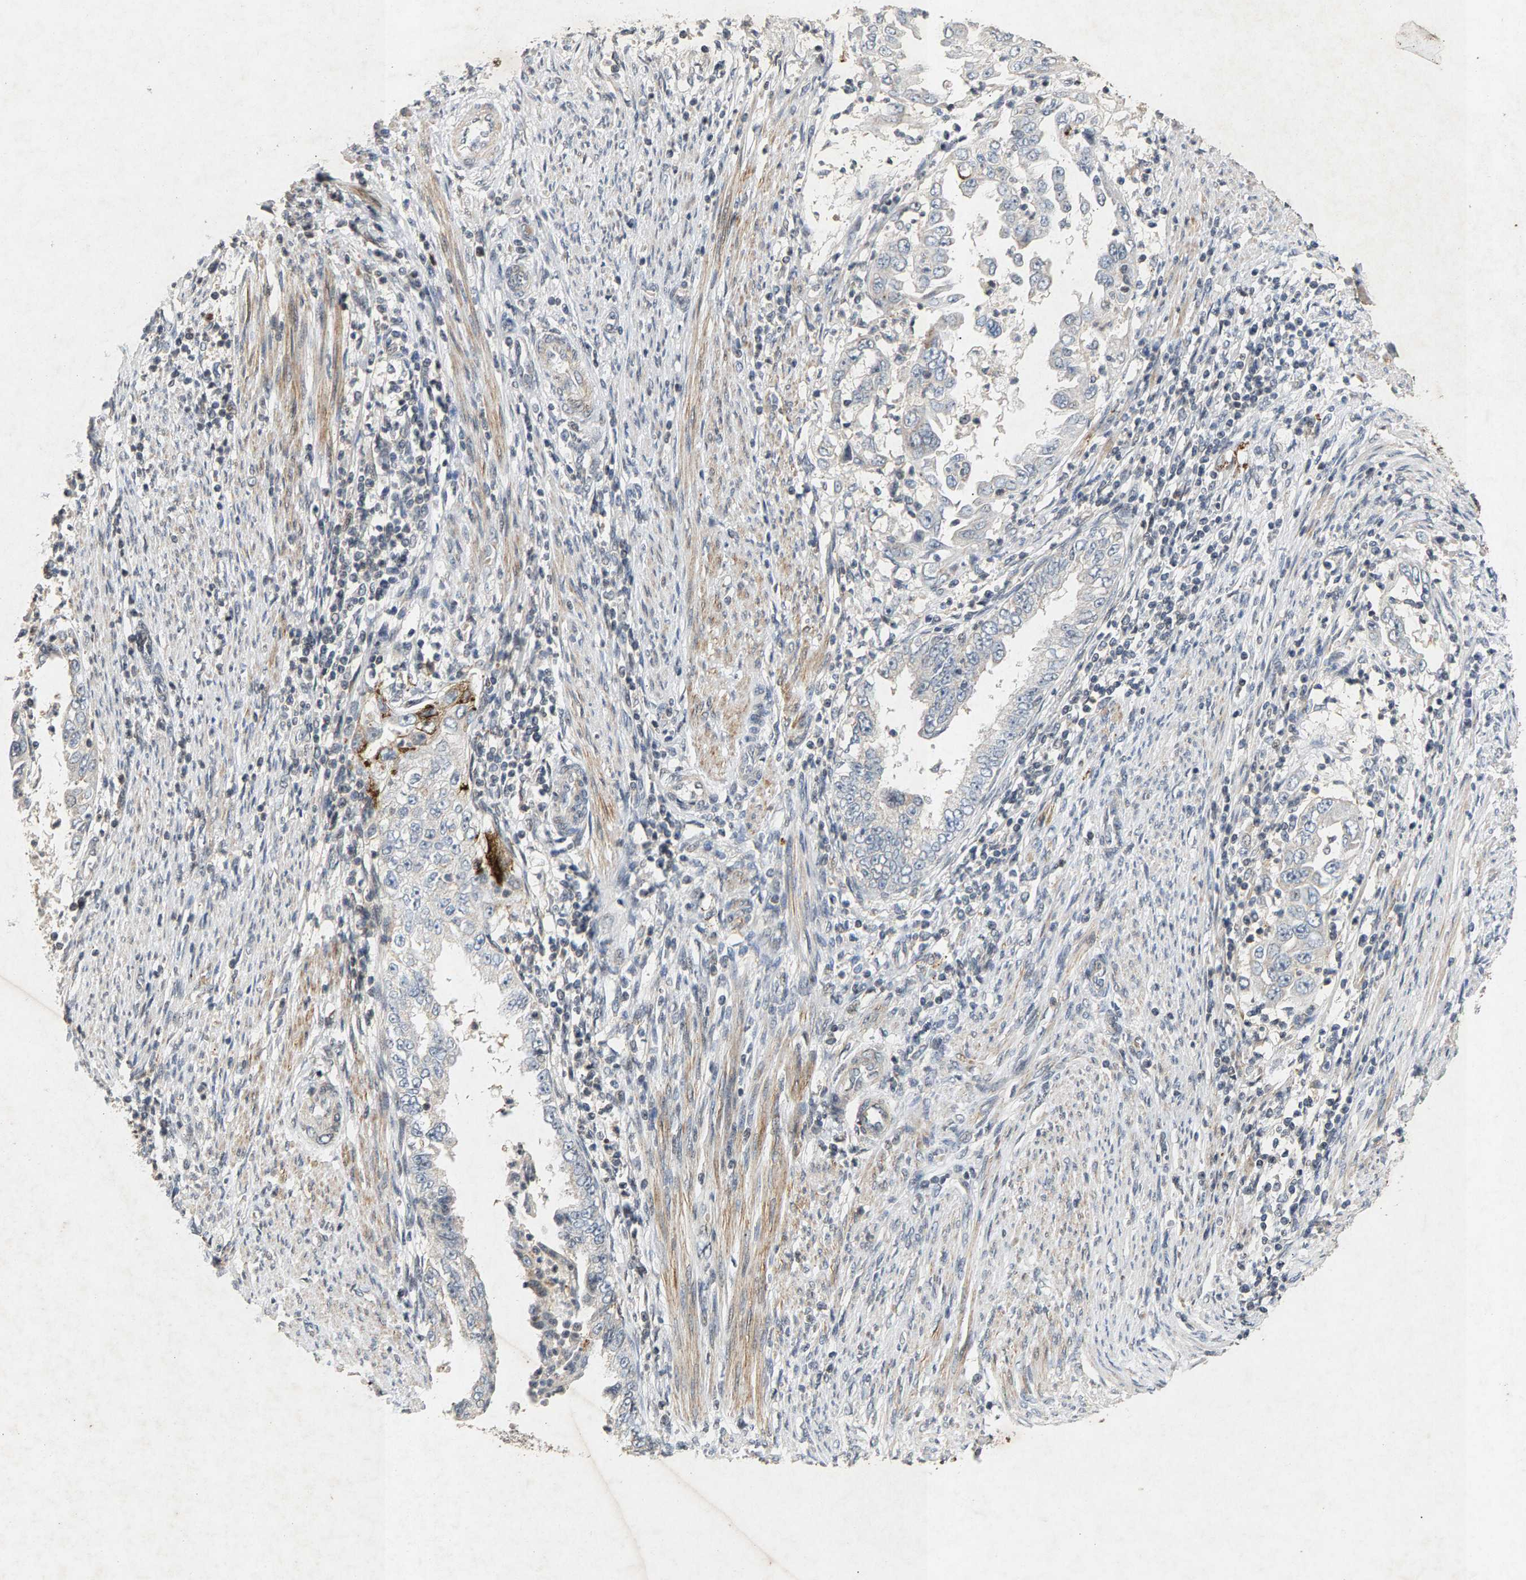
{"staining": {"intensity": "negative", "quantity": "none", "location": "none"}, "tissue": "endometrial cancer", "cell_type": "Tumor cells", "image_type": "cancer", "snomed": [{"axis": "morphology", "description": "Adenocarcinoma, NOS"}, {"axis": "topography", "description": "Endometrium"}], "caption": "DAB (3,3'-diaminobenzidine) immunohistochemical staining of human endometrial adenocarcinoma demonstrates no significant staining in tumor cells.", "gene": "ZPR1", "patient": {"sex": "female", "age": 85}}